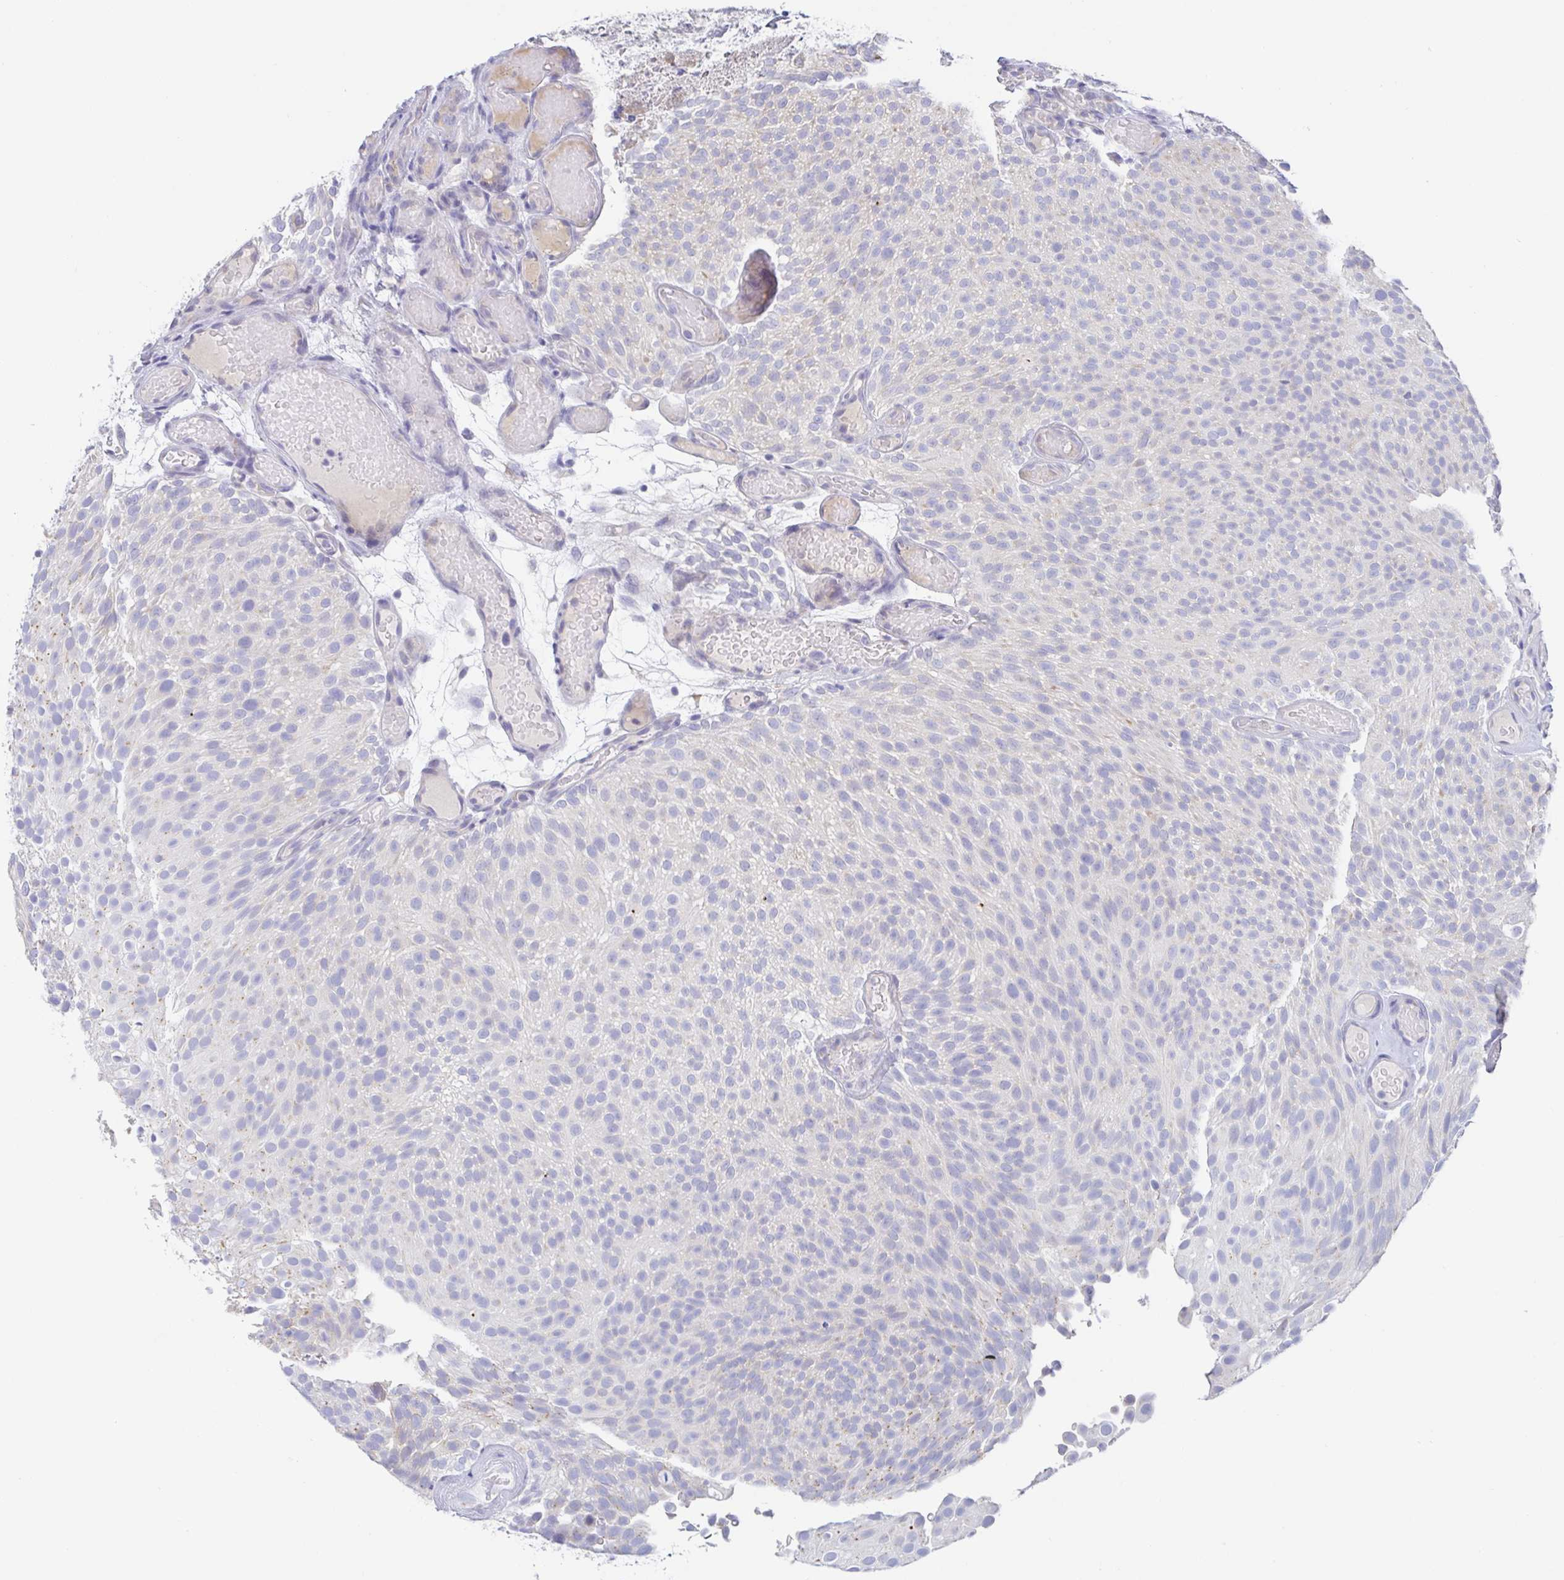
{"staining": {"intensity": "negative", "quantity": "none", "location": "none"}, "tissue": "urothelial cancer", "cell_type": "Tumor cells", "image_type": "cancer", "snomed": [{"axis": "morphology", "description": "Urothelial carcinoma, Low grade"}, {"axis": "topography", "description": "Urinary bladder"}], "caption": "Urothelial carcinoma (low-grade) was stained to show a protein in brown. There is no significant positivity in tumor cells. The staining is performed using DAB brown chromogen with nuclei counter-stained in using hematoxylin.", "gene": "SIAH3", "patient": {"sex": "male", "age": 78}}